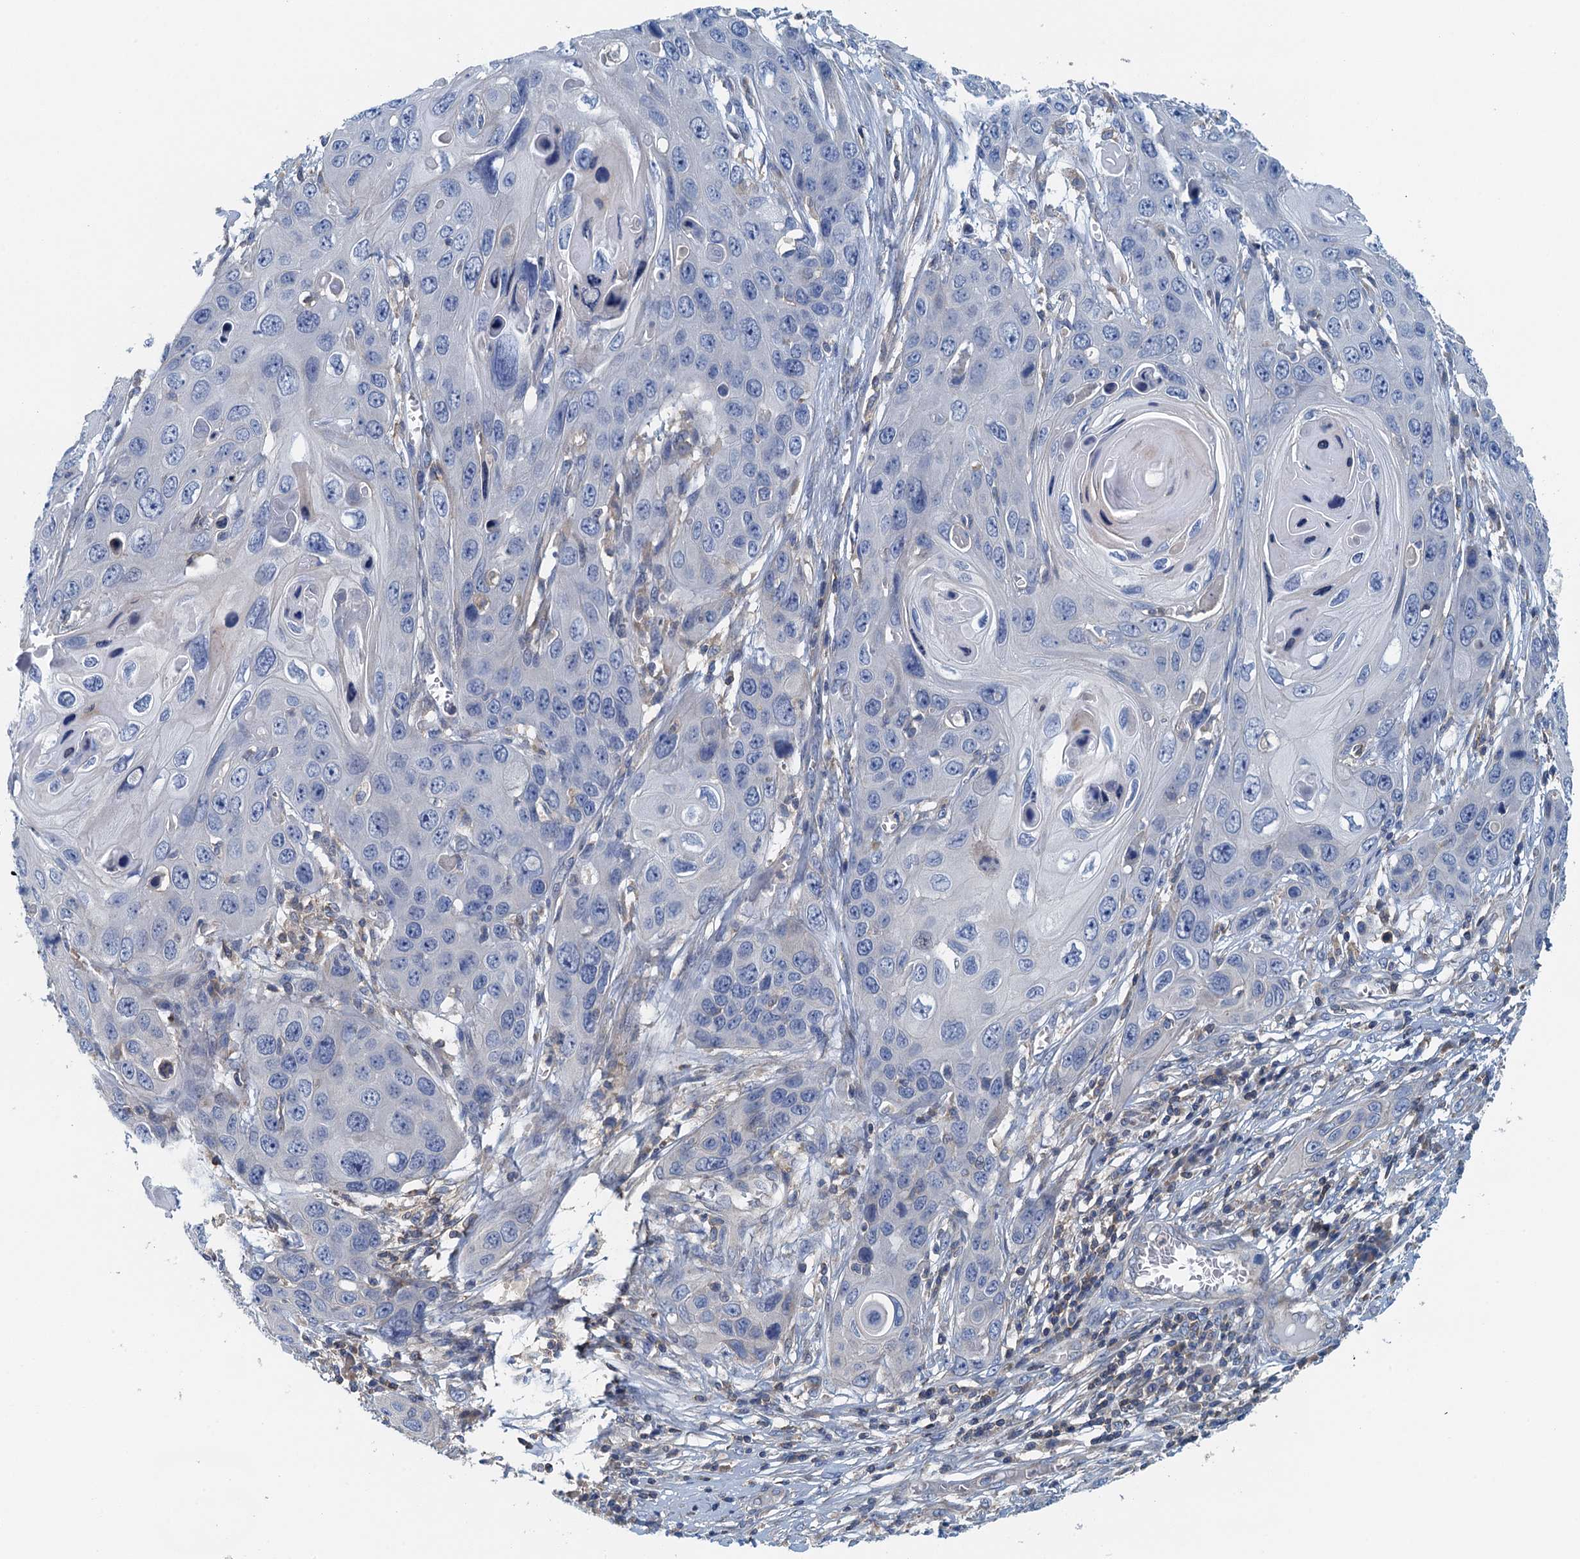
{"staining": {"intensity": "negative", "quantity": "none", "location": "none"}, "tissue": "skin cancer", "cell_type": "Tumor cells", "image_type": "cancer", "snomed": [{"axis": "morphology", "description": "Squamous cell carcinoma, NOS"}, {"axis": "topography", "description": "Skin"}], "caption": "Immunohistochemistry histopathology image of neoplastic tissue: skin cancer stained with DAB (3,3'-diaminobenzidine) shows no significant protein positivity in tumor cells. (DAB (3,3'-diaminobenzidine) IHC, high magnification).", "gene": "PPP1R14D", "patient": {"sex": "male", "age": 55}}